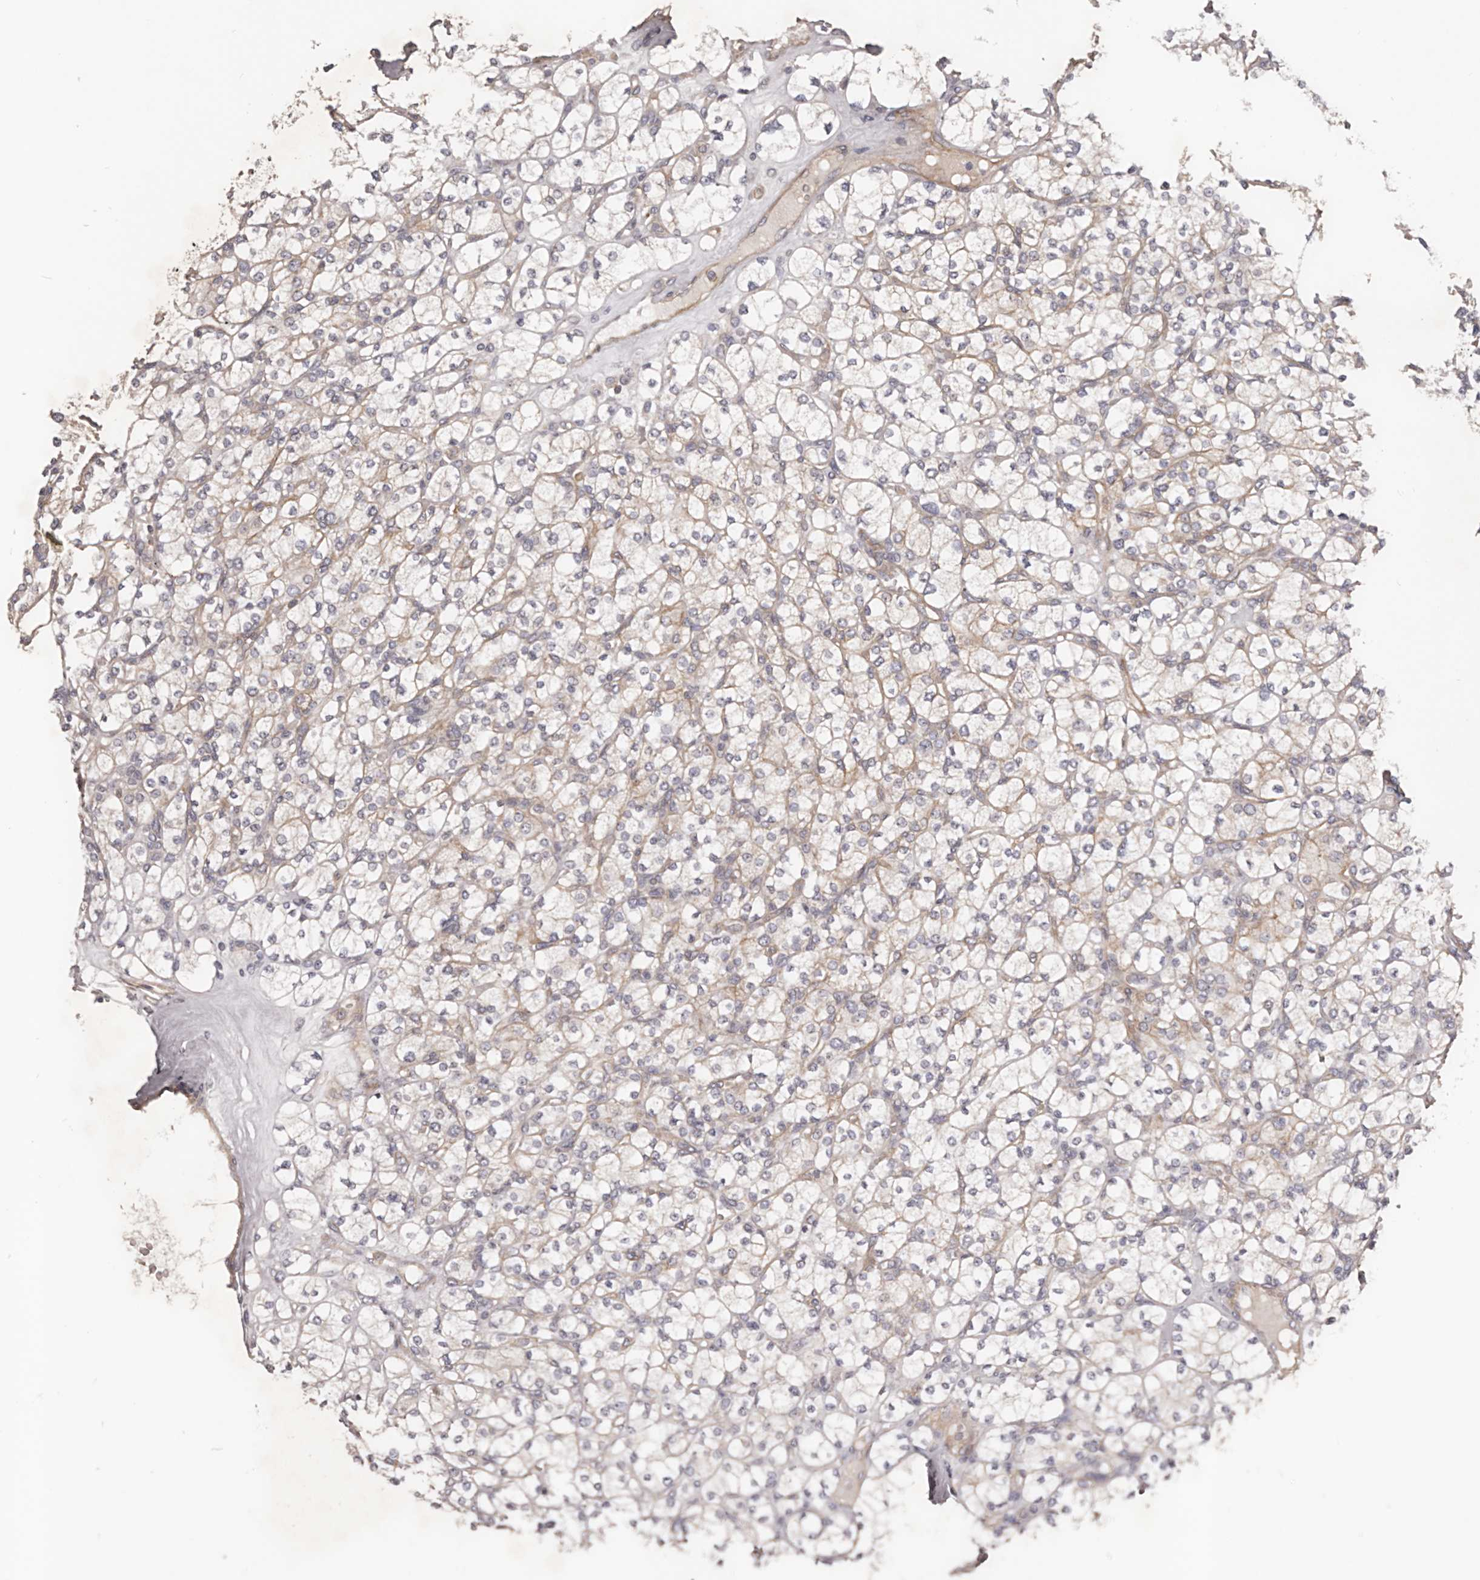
{"staining": {"intensity": "negative", "quantity": "none", "location": "none"}, "tissue": "renal cancer", "cell_type": "Tumor cells", "image_type": "cancer", "snomed": [{"axis": "morphology", "description": "Adenocarcinoma, NOS"}, {"axis": "topography", "description": "Kidney"}], "caption": "The immunohistochemistry photomicrograph has no significant staining in tumor cells of renal cancer tissue.", "gene": "DMRT2", "patient": {"sex": "male", "age": 77}}